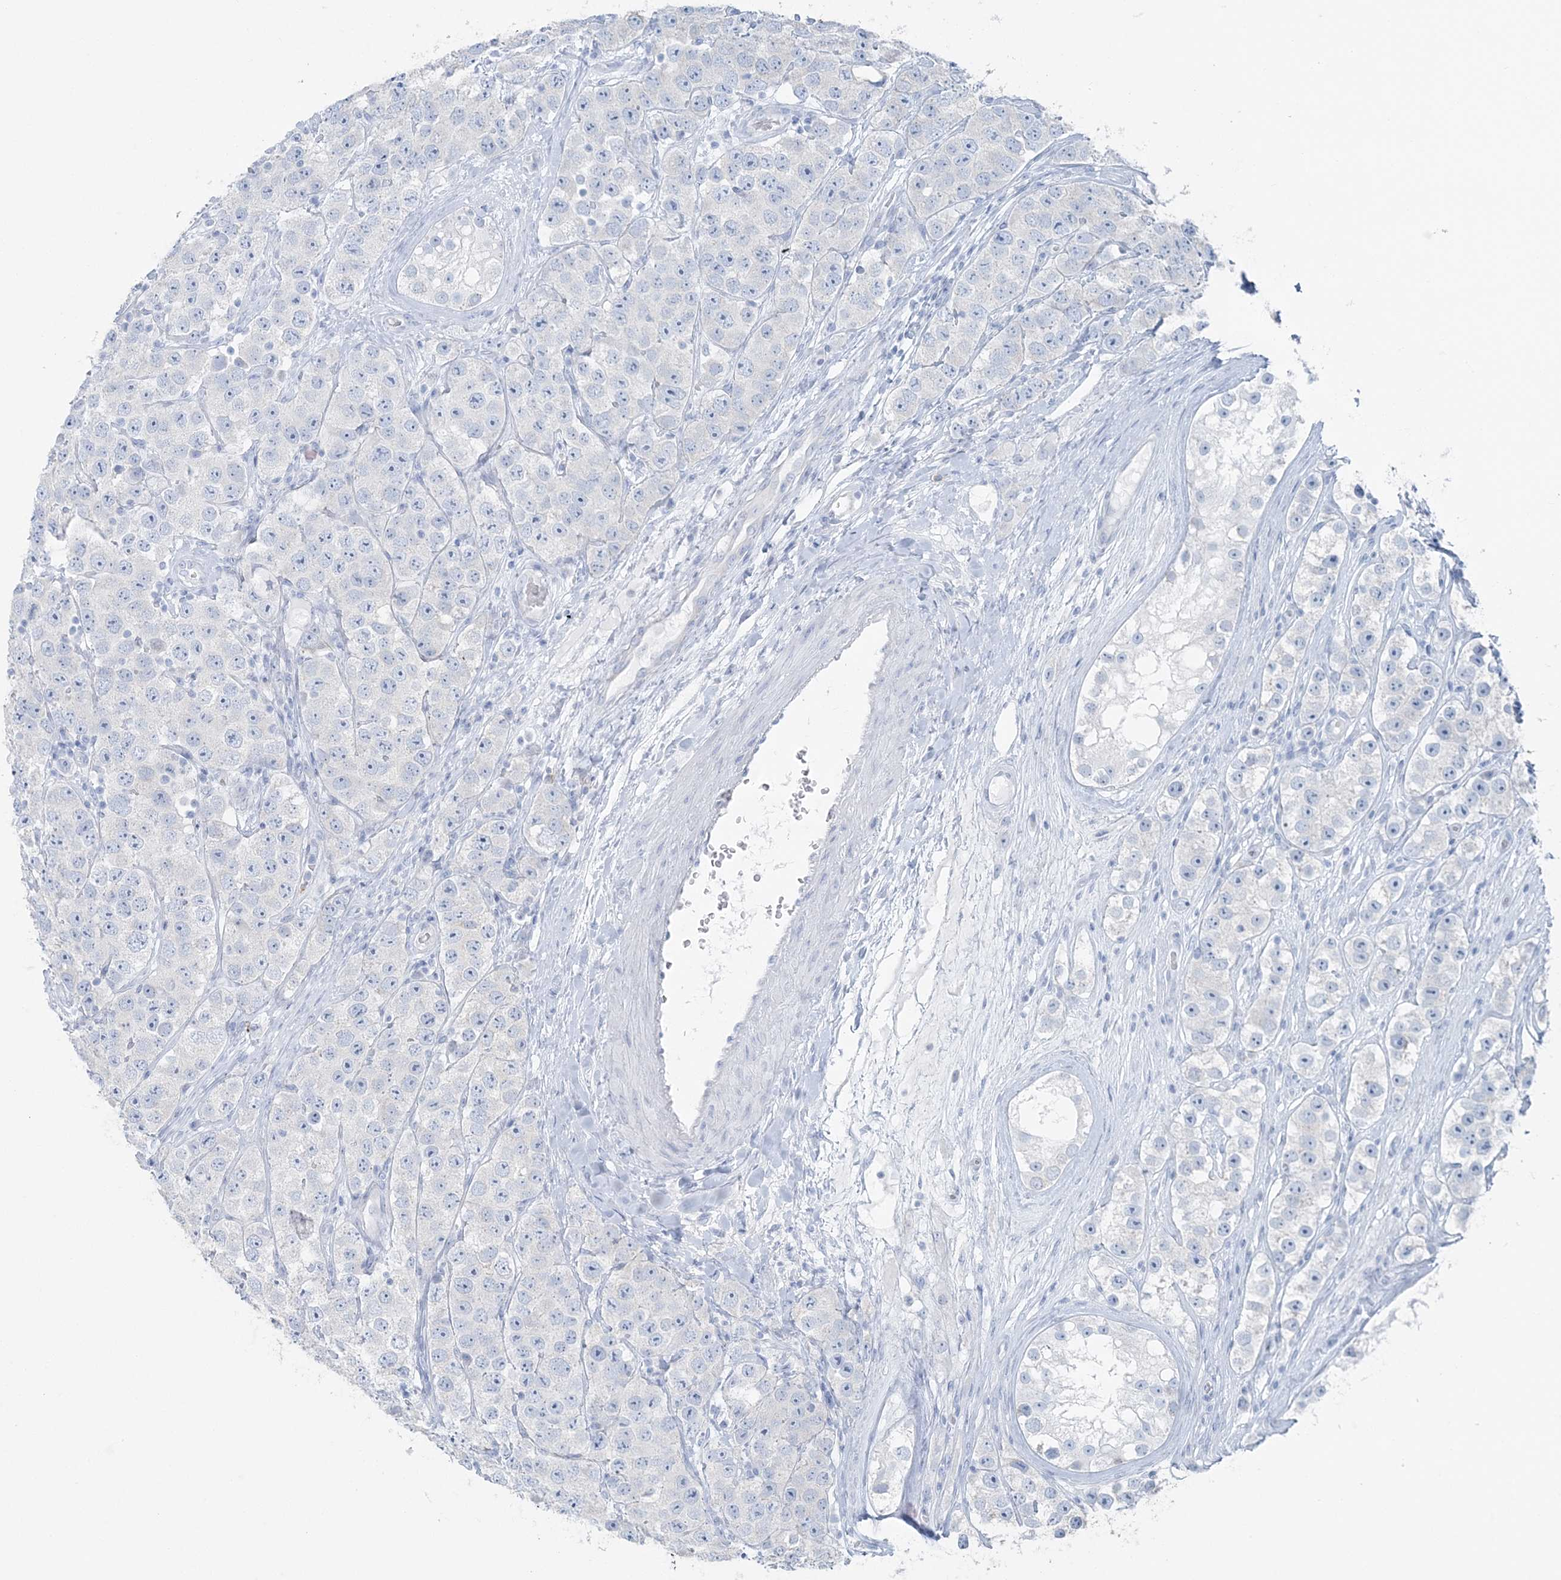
{"staining": {"intensity": "negative", "quantity": "none", "location": "none"}, "tissue": "testis cancer", "cell_type": "Tumor cells", "image_type": "cancer", "snomed": [{"axis": "morphology", "description": "Seminoma, NOS"}, {"axis": "topography", "description": "Testis"}], "caption": "Testis cancer (seminoma) stained for a protein using immunohistochemistry exhibits no staining tumor cells.", "gene": "CCNJ", "patient": {"sex": "male", "age": 28}}